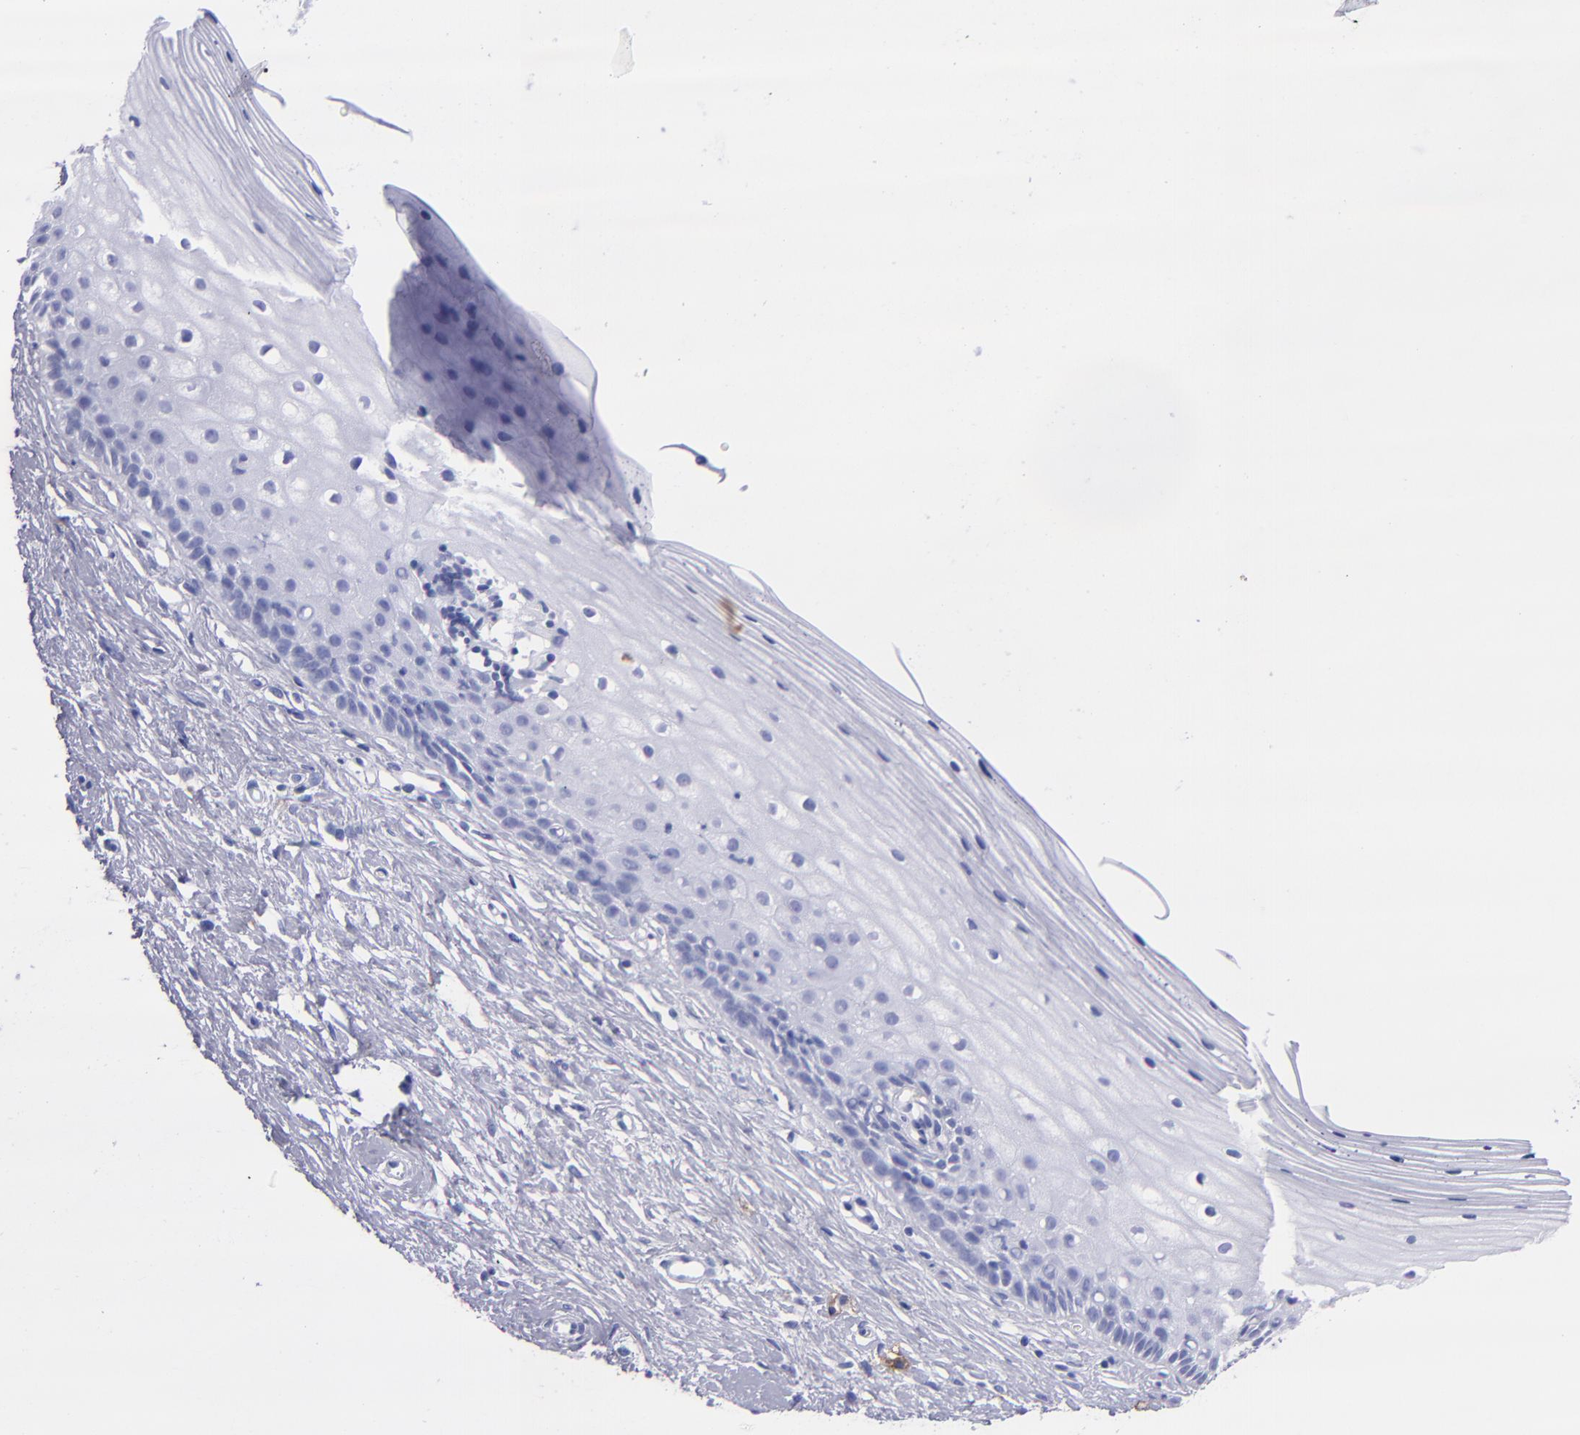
{"staining": {"intensity": "negative", "quantity": "none", "location": "none"}, "tissue": "cervix", "cell_type": "Glandular cells", "image_type": "normal", "snomed": [{"axis": "morphology", "description": "Normal tissue, NOS"}, {"axis": "topography", "description": "Cervix"}], "caption": "DAB (3,3'-diaminobenzidine) immunohistochemical staining of benign cervix demonstrates no significant staining in glandular cells.", "gene": "CD38", "patient": {"sex": "female", "age": 40}}